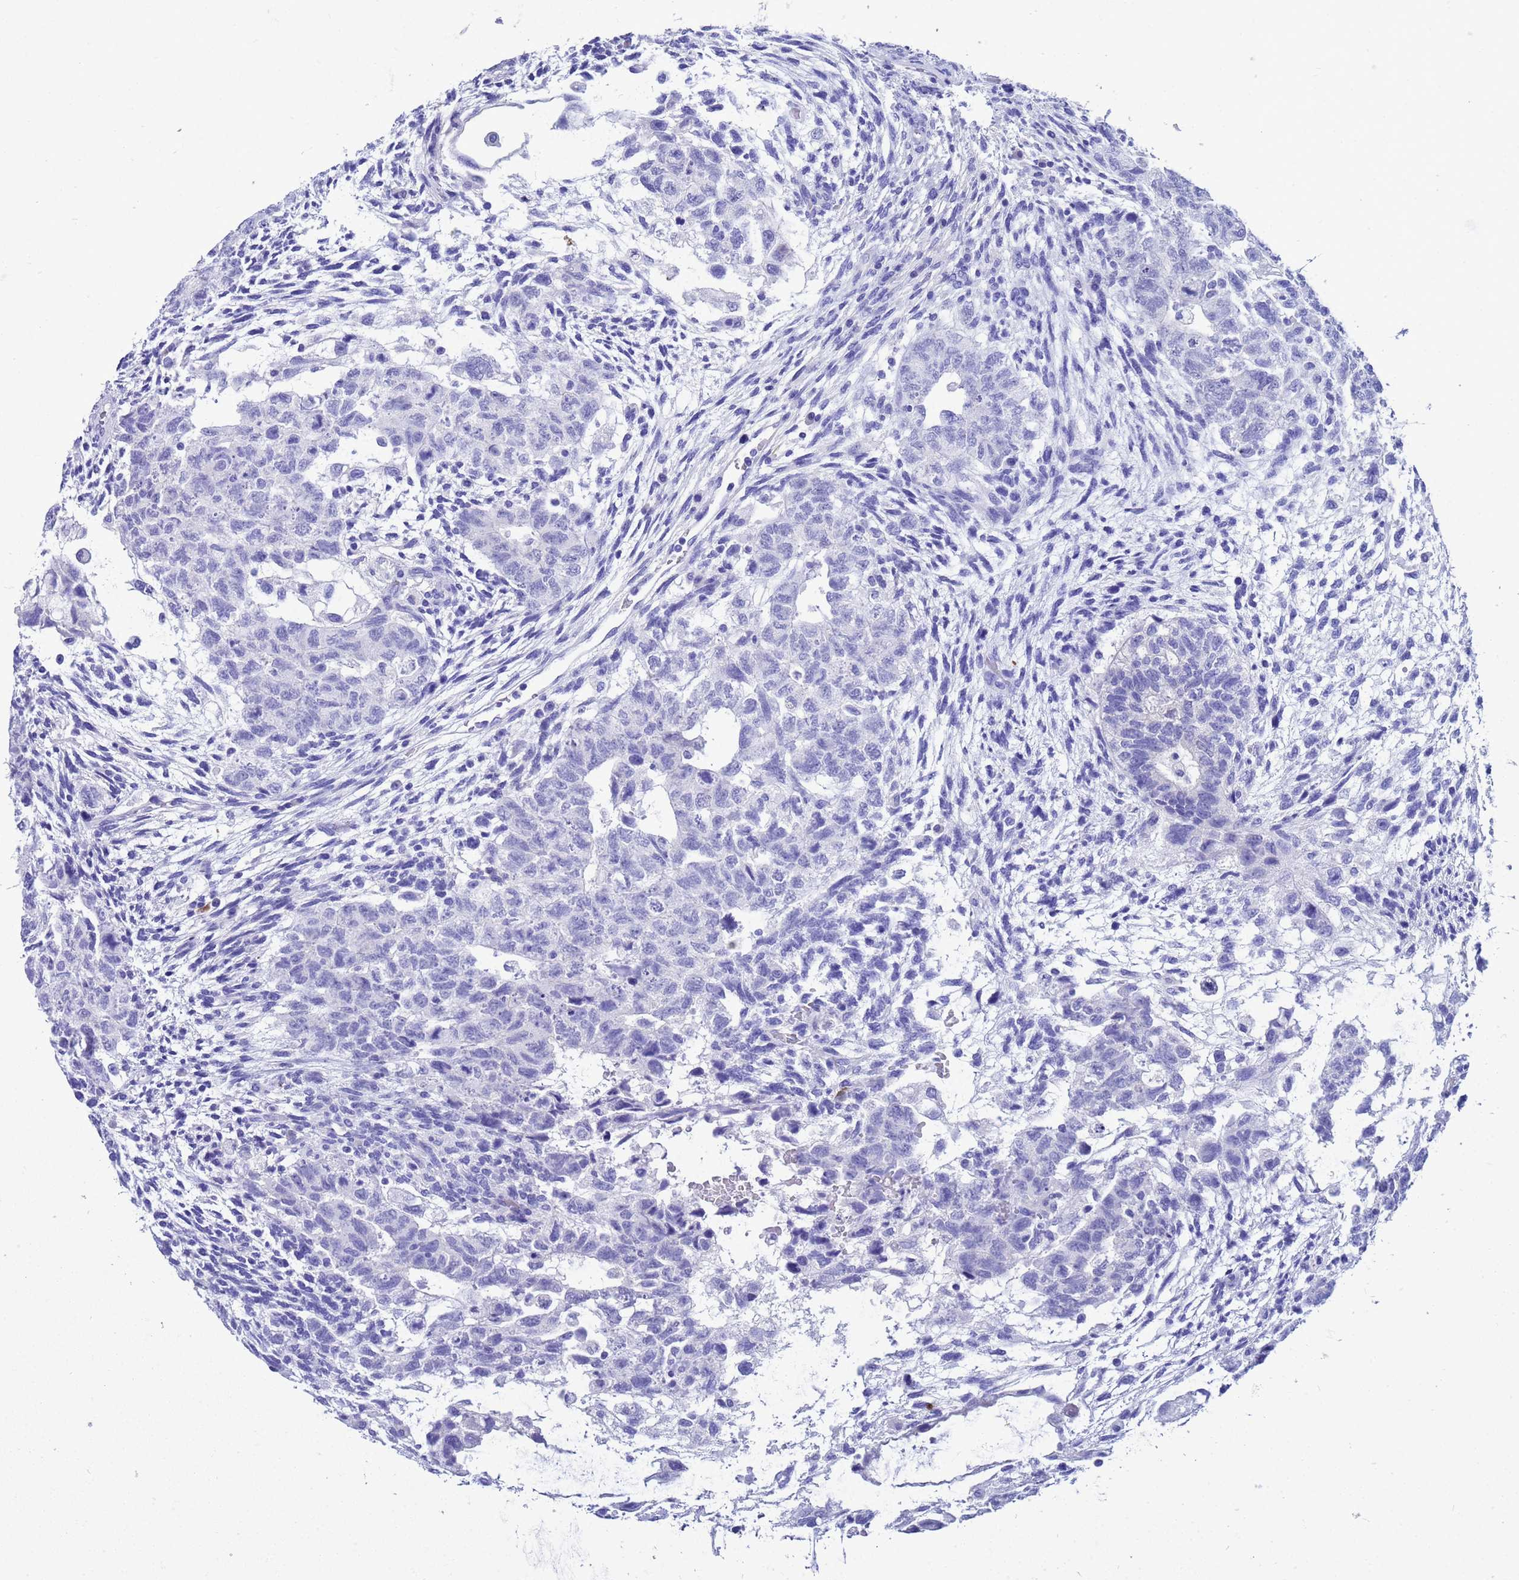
{"staining": {"intensity": "negative", "quantity": "none", "location": "none"}, "tissue": "testis cancer", "cell_type": "Tumor cells", "image_type": "cancer", "snomed": [{"axis": "morphology", "description": "Carcinoma, Embryonal, NOS"}, {"axis": "topography", "description": "Testis"}], "caption": "An immunohistochemistry (IHC) histopathology image of testis cancer is shown. There is no staining in tumor cells of testis cancer.", "gene": "AKR1C2", "patient": {"sex": "male", "age": 36}}